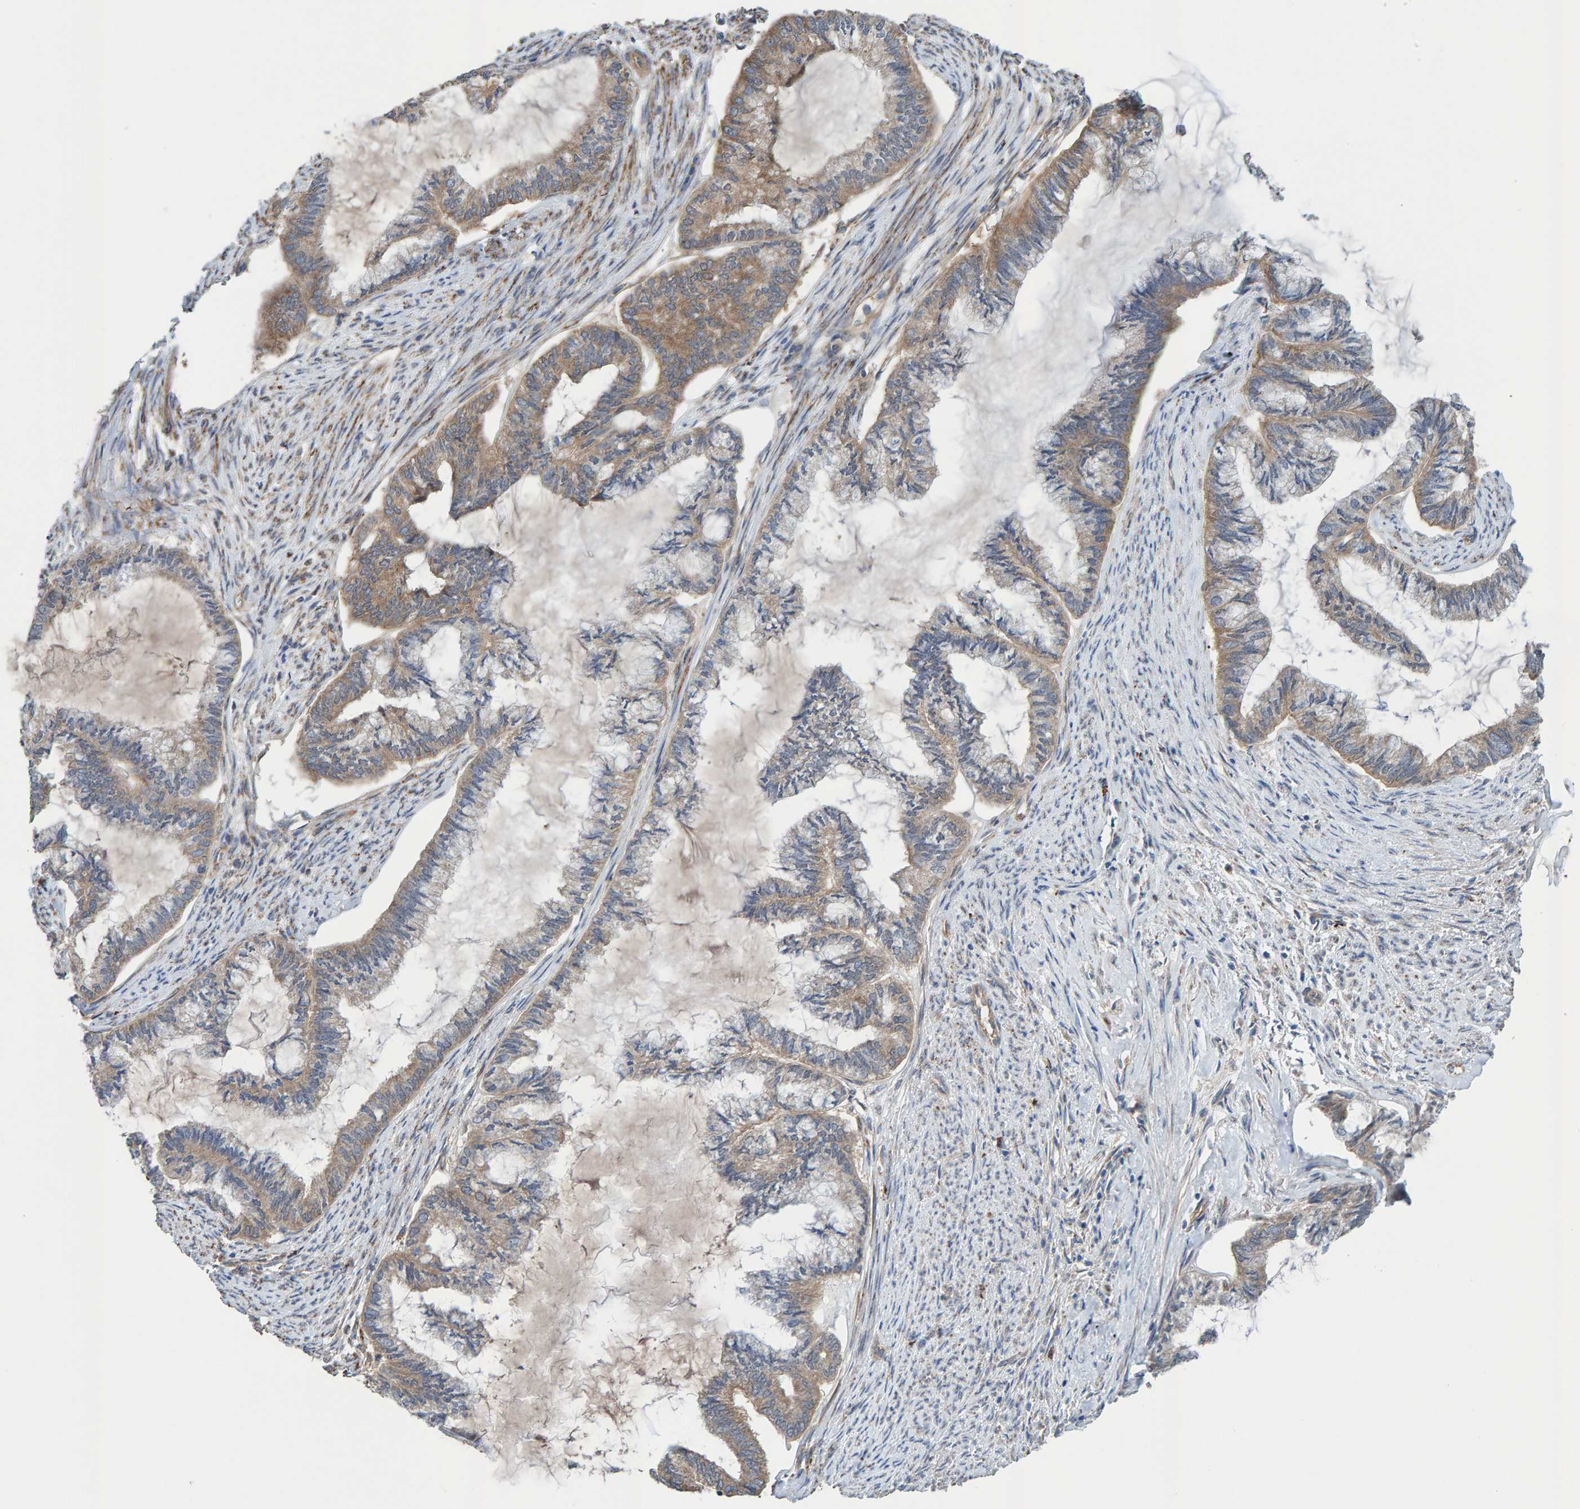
{"staining": {"intensity": "moderate", "quantity": ">75%", "location": "cytoplasmic/membranous"}, "tissue": "endometrial cancer", "cell_type": "Tumor cells", "image_type": "cancer", "snomed": [{"axis": "morphology", "description": "Adenocarcinoma, NOS"}, {"axis": "topography", "description": "Endometrium"}], "caption": "Protein analysis of endometrial cancer (adenocarcinoma) tissue reveals moderate cytoplasmic/membranous expression in about >75% of tumor cells.", "gene": "LRSAM1", "patient": {"sex": "female", "age": 86}}